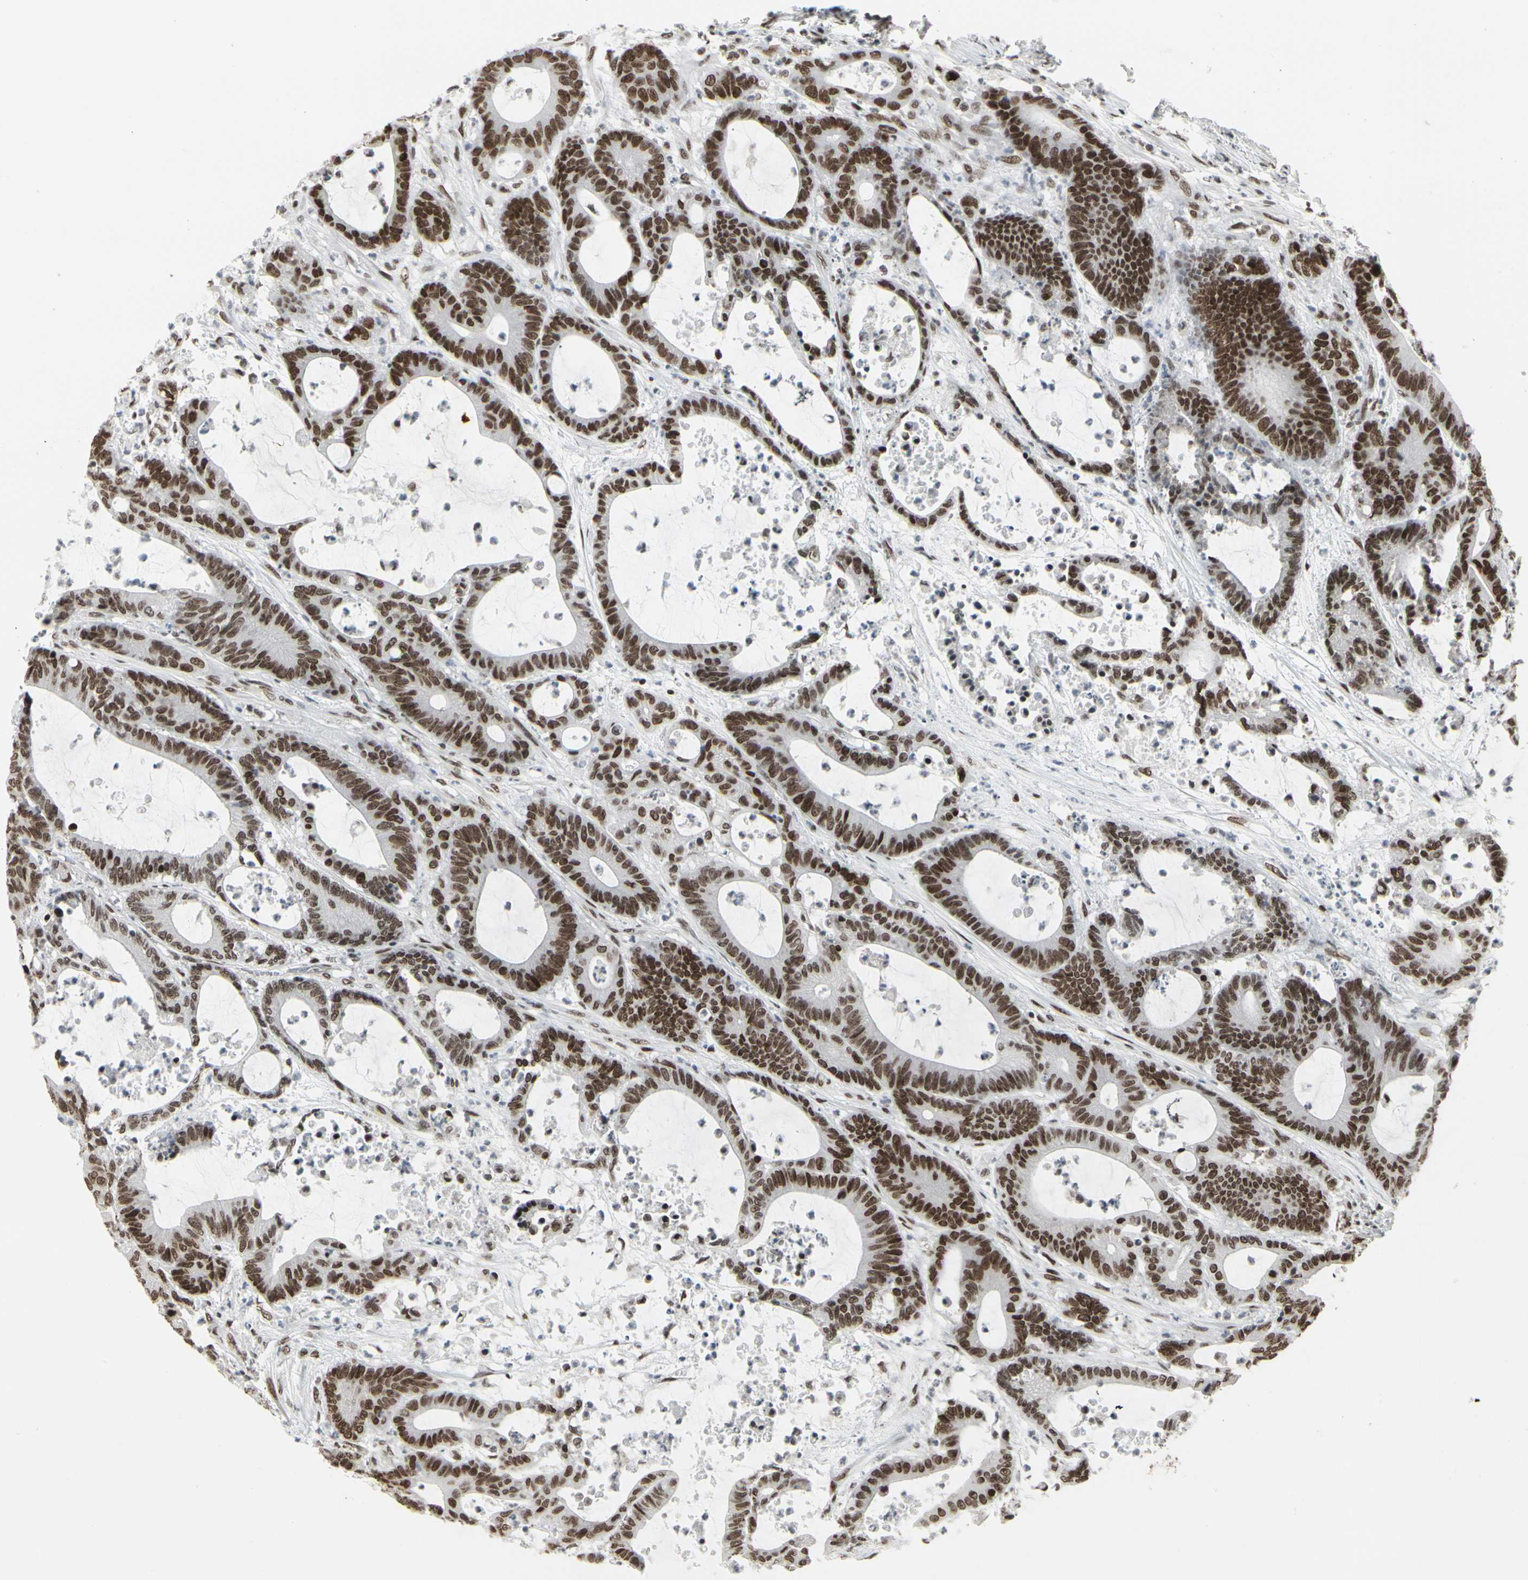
{"staining": {"intensity": "strong", "quantity": ">75%", "location": "nuclear"}, "tissue": "colorectal cancer", "cell_type": "Tumor cells", "image_type": "cancer", "snomed": [{"axis": "morphology", "description": "Adenocarcinoma, NOS"}, {"axis": "topography", "description": "Colon"}], "caption": "Colorectal cancer (adenocarcinoma) tissue shows strong nuclear positivity in about >75% of tumor cells", "gene": "HMG20A", "patient": {"sex": "female", "age": 84}}